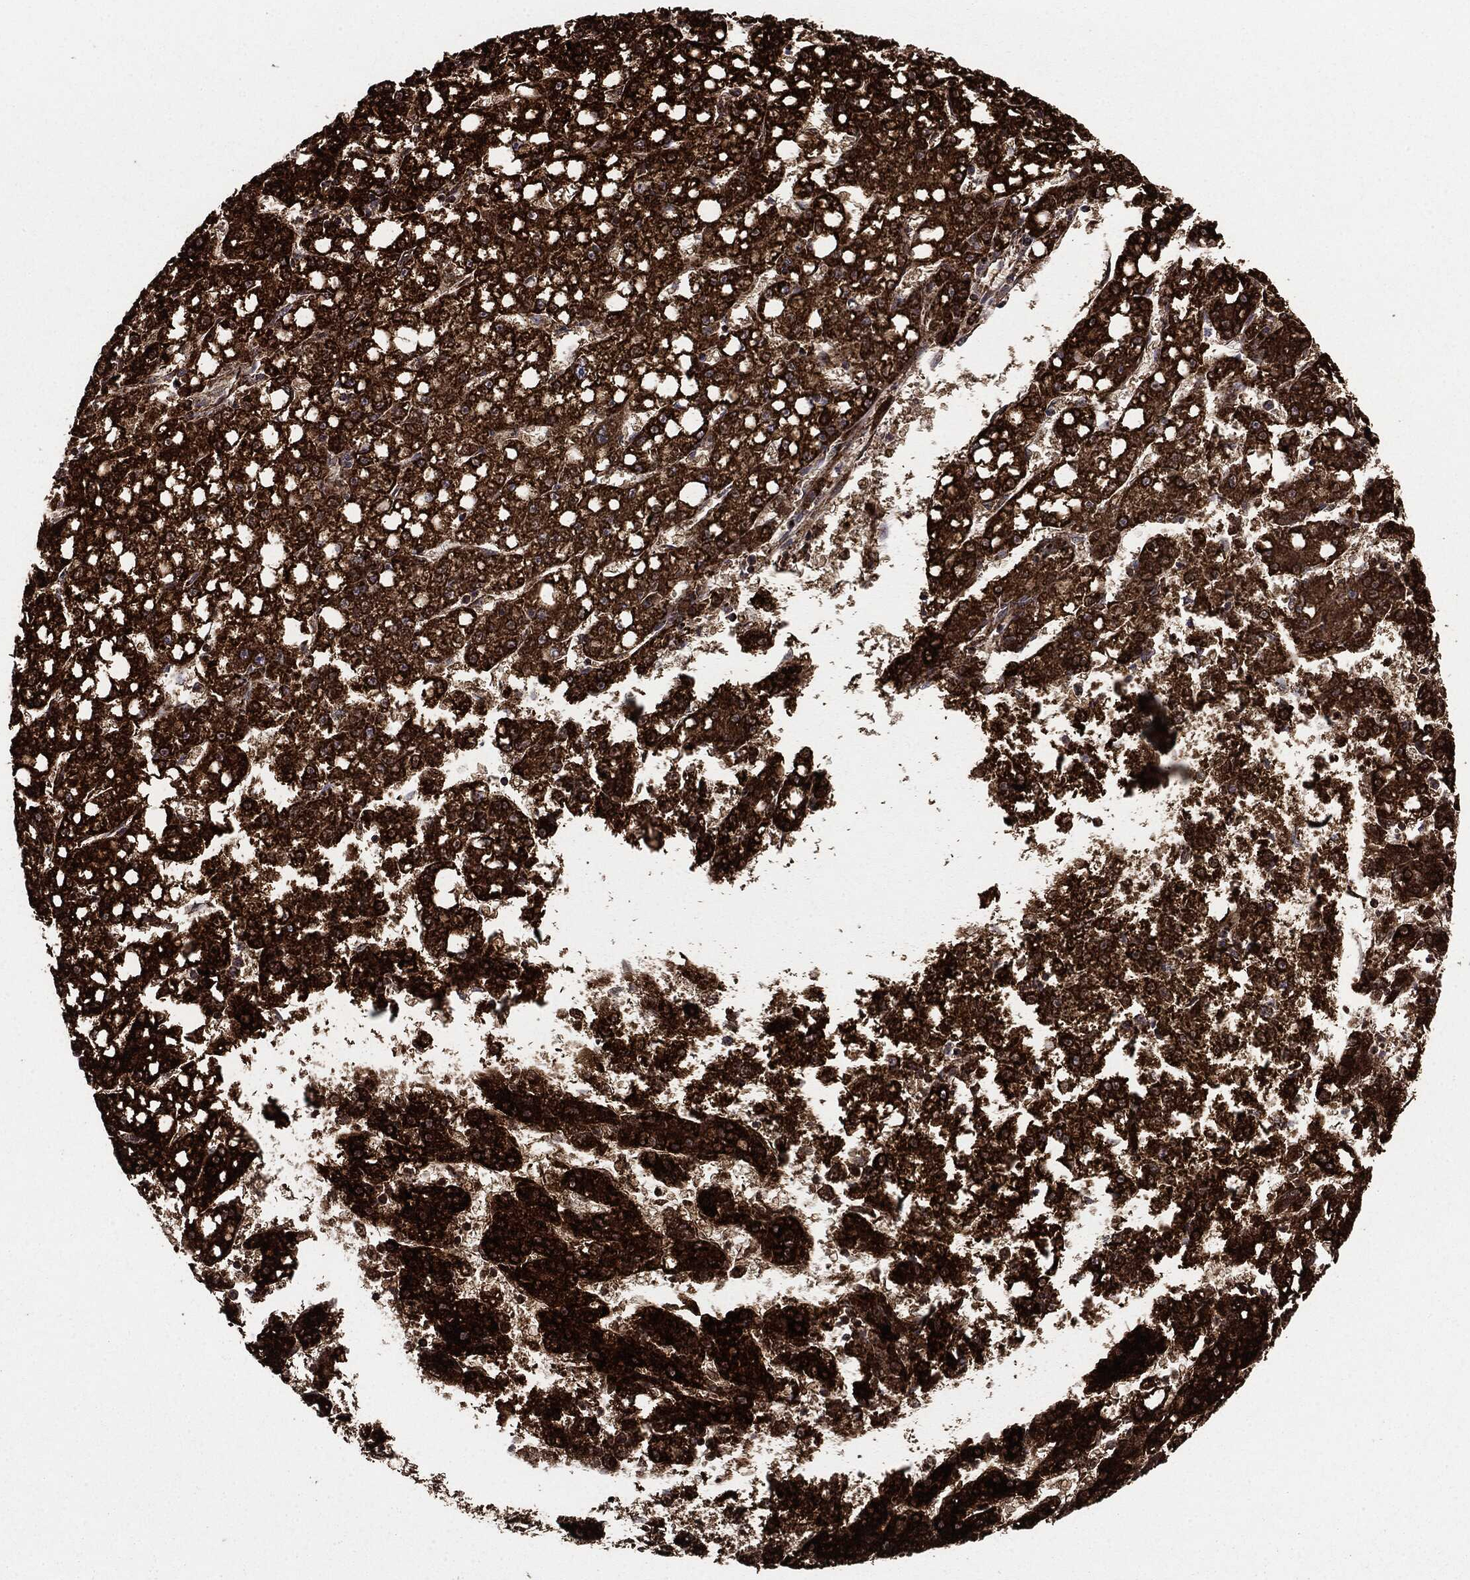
{"staining": {"intensity": "strong", "quantity": ">75%", "location": "cytoplasmic/membranous"}, "tissue": "liver cancer", "cell_type": "Tumor cells", "image_type": "cancer", "snomed": [{"axis": "morphology", "description": "Carcinoma, Hepatocellular, NOS"}, {"axis": "topography", "description": "Liver"}], "caption": "Liver cancer (hepatocellular carcinoma) was stained to show a protein in brown. There is high levels of strong cytoplasmic/membranous positivity in approximately >75% of tumor cells.", "gene": "MAP2K1", "patient": {"sex": "female", "age": 65}}